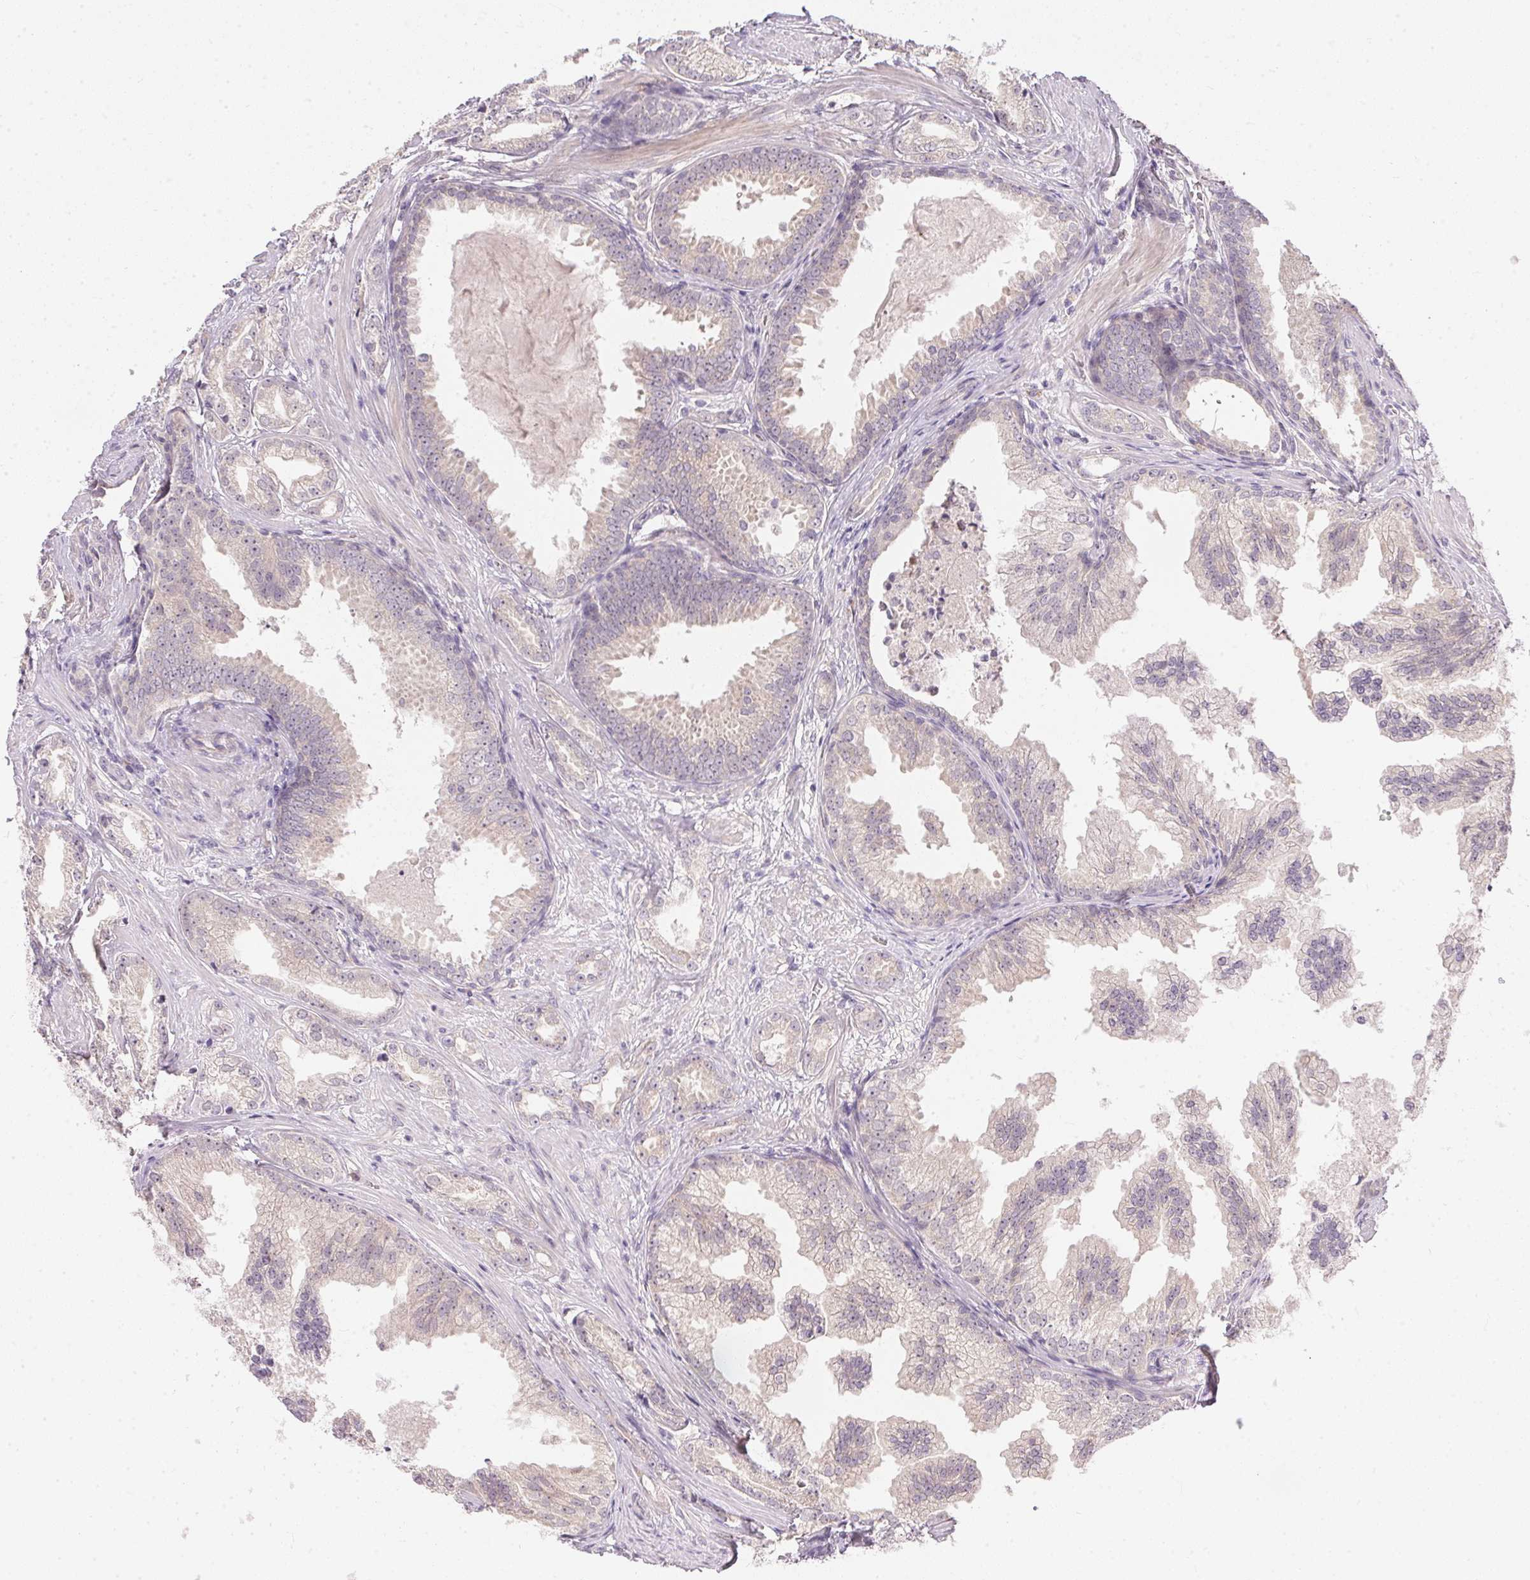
{"staining": {"intensity": "negative", "quantity": "none", "location": "none"}, "tissue": "prostate cancer", "cell_type": "Tumor cells", "image_type": "cancer", "snomed": [{"axis": "morphology", "description": "Adenocarcinoma, Low grade"}, {"axis": "topography", "description": "Prostate"}], "caption": "An immunohistochemistry micrograph of prostate low-grade adenocarcinoma is shown. There is no staining in tumor cells of prostate low-grade adenocarcinoma.", "gene": "TTC23L", "patient": {"sex": "male", "age": 65}}